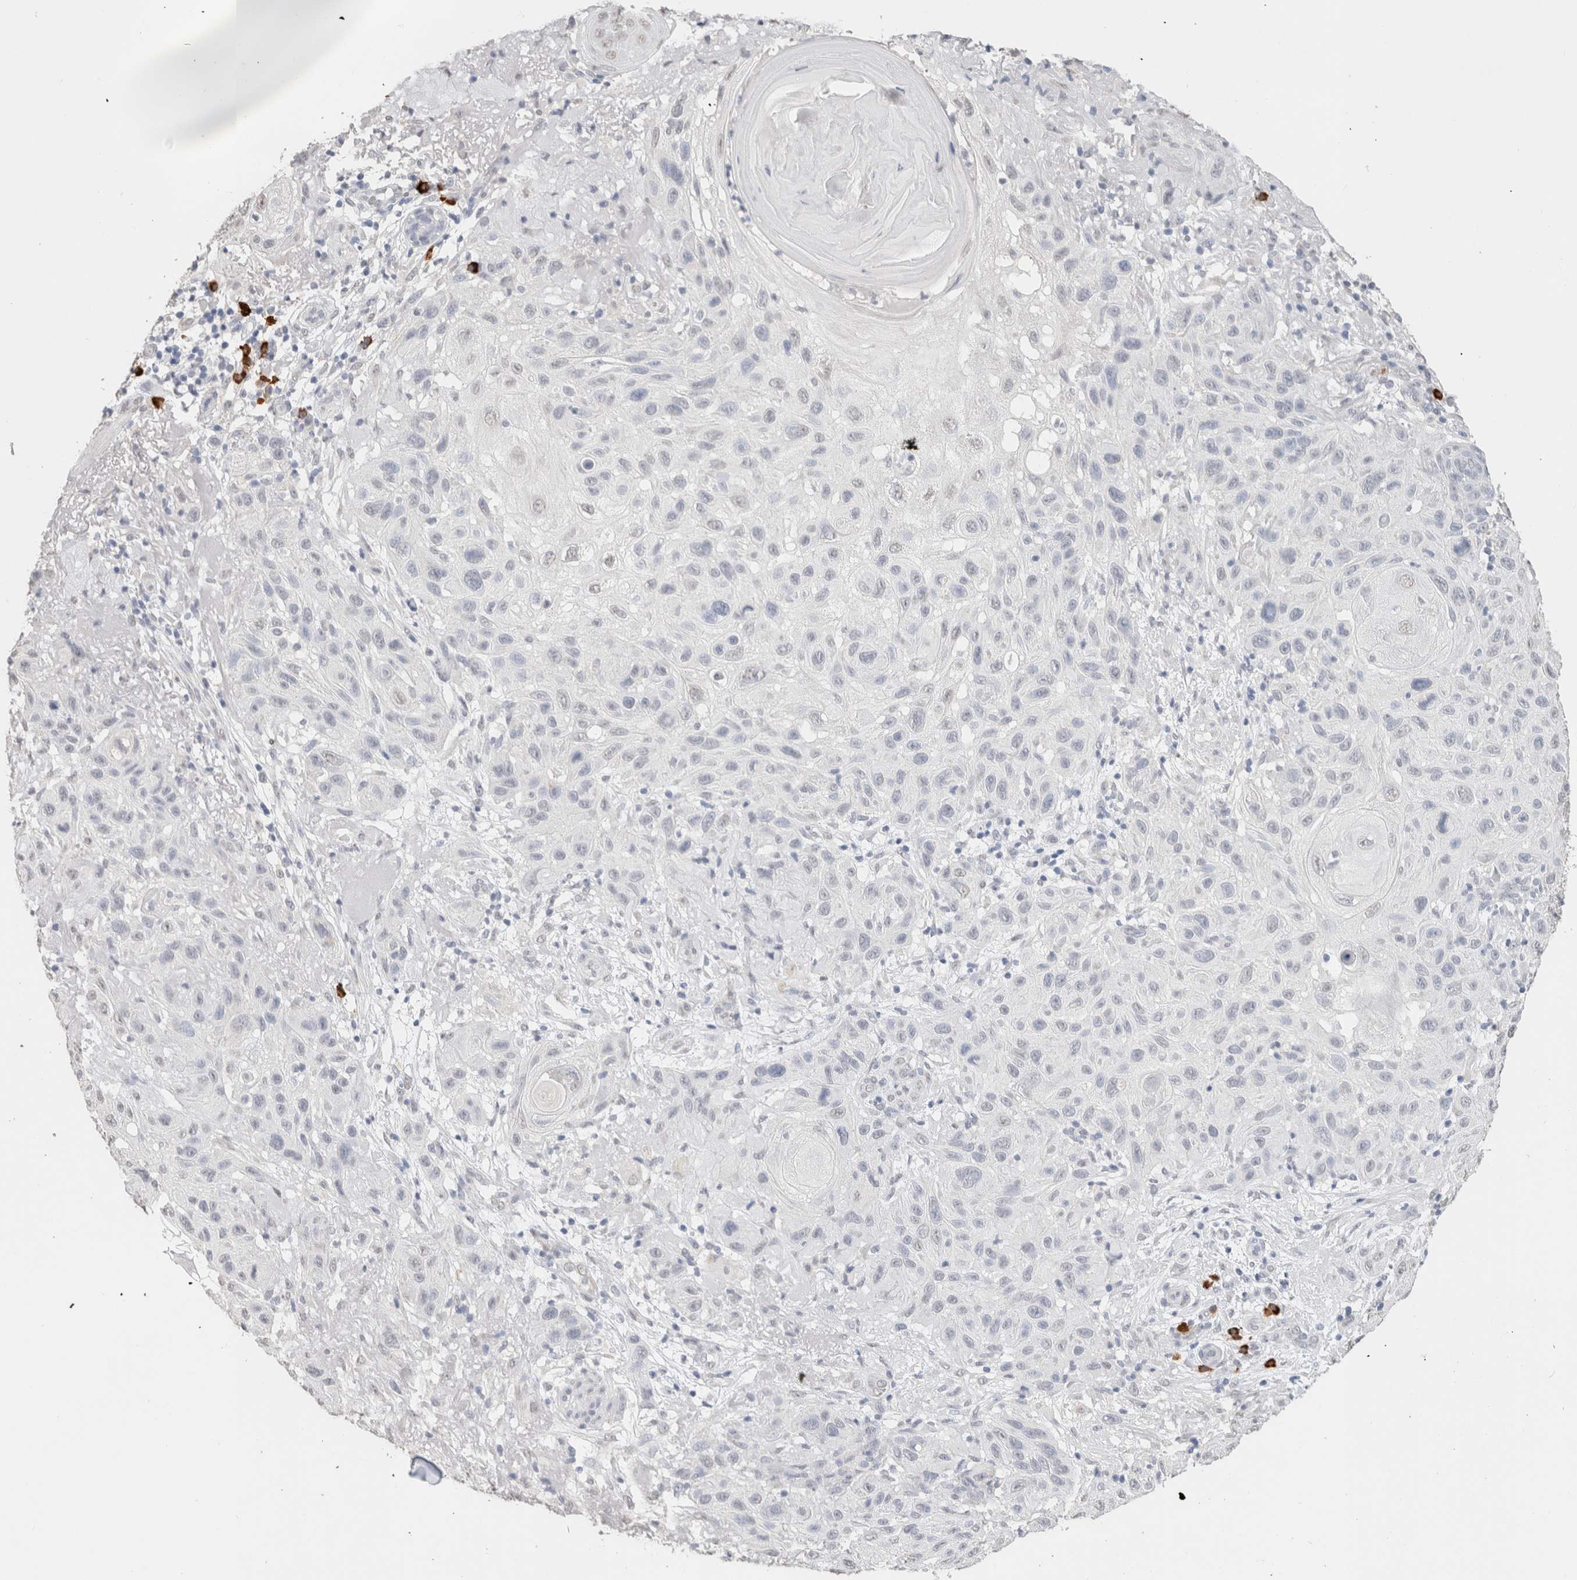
{"staining": {"intensity": "negative", "quantity": "none", "location": "none"}, "tissue": "skin cancer", "cell_type": "Tumor cells", "image_type": "cancer", "snomed": [{"axis": "morphology", "description": "Normal tissue, NOS"}, {"axis": "morphology", "description": "Squamous cell carcinoma, NOS"}, {"axis": "topography", "description": "Skin"}], "caption": "There is no significant positivity in tumor cells of squamous cell carcinoma (skin).", "gene": "CD80", "patient": {"sex": "female", "age": 96}}